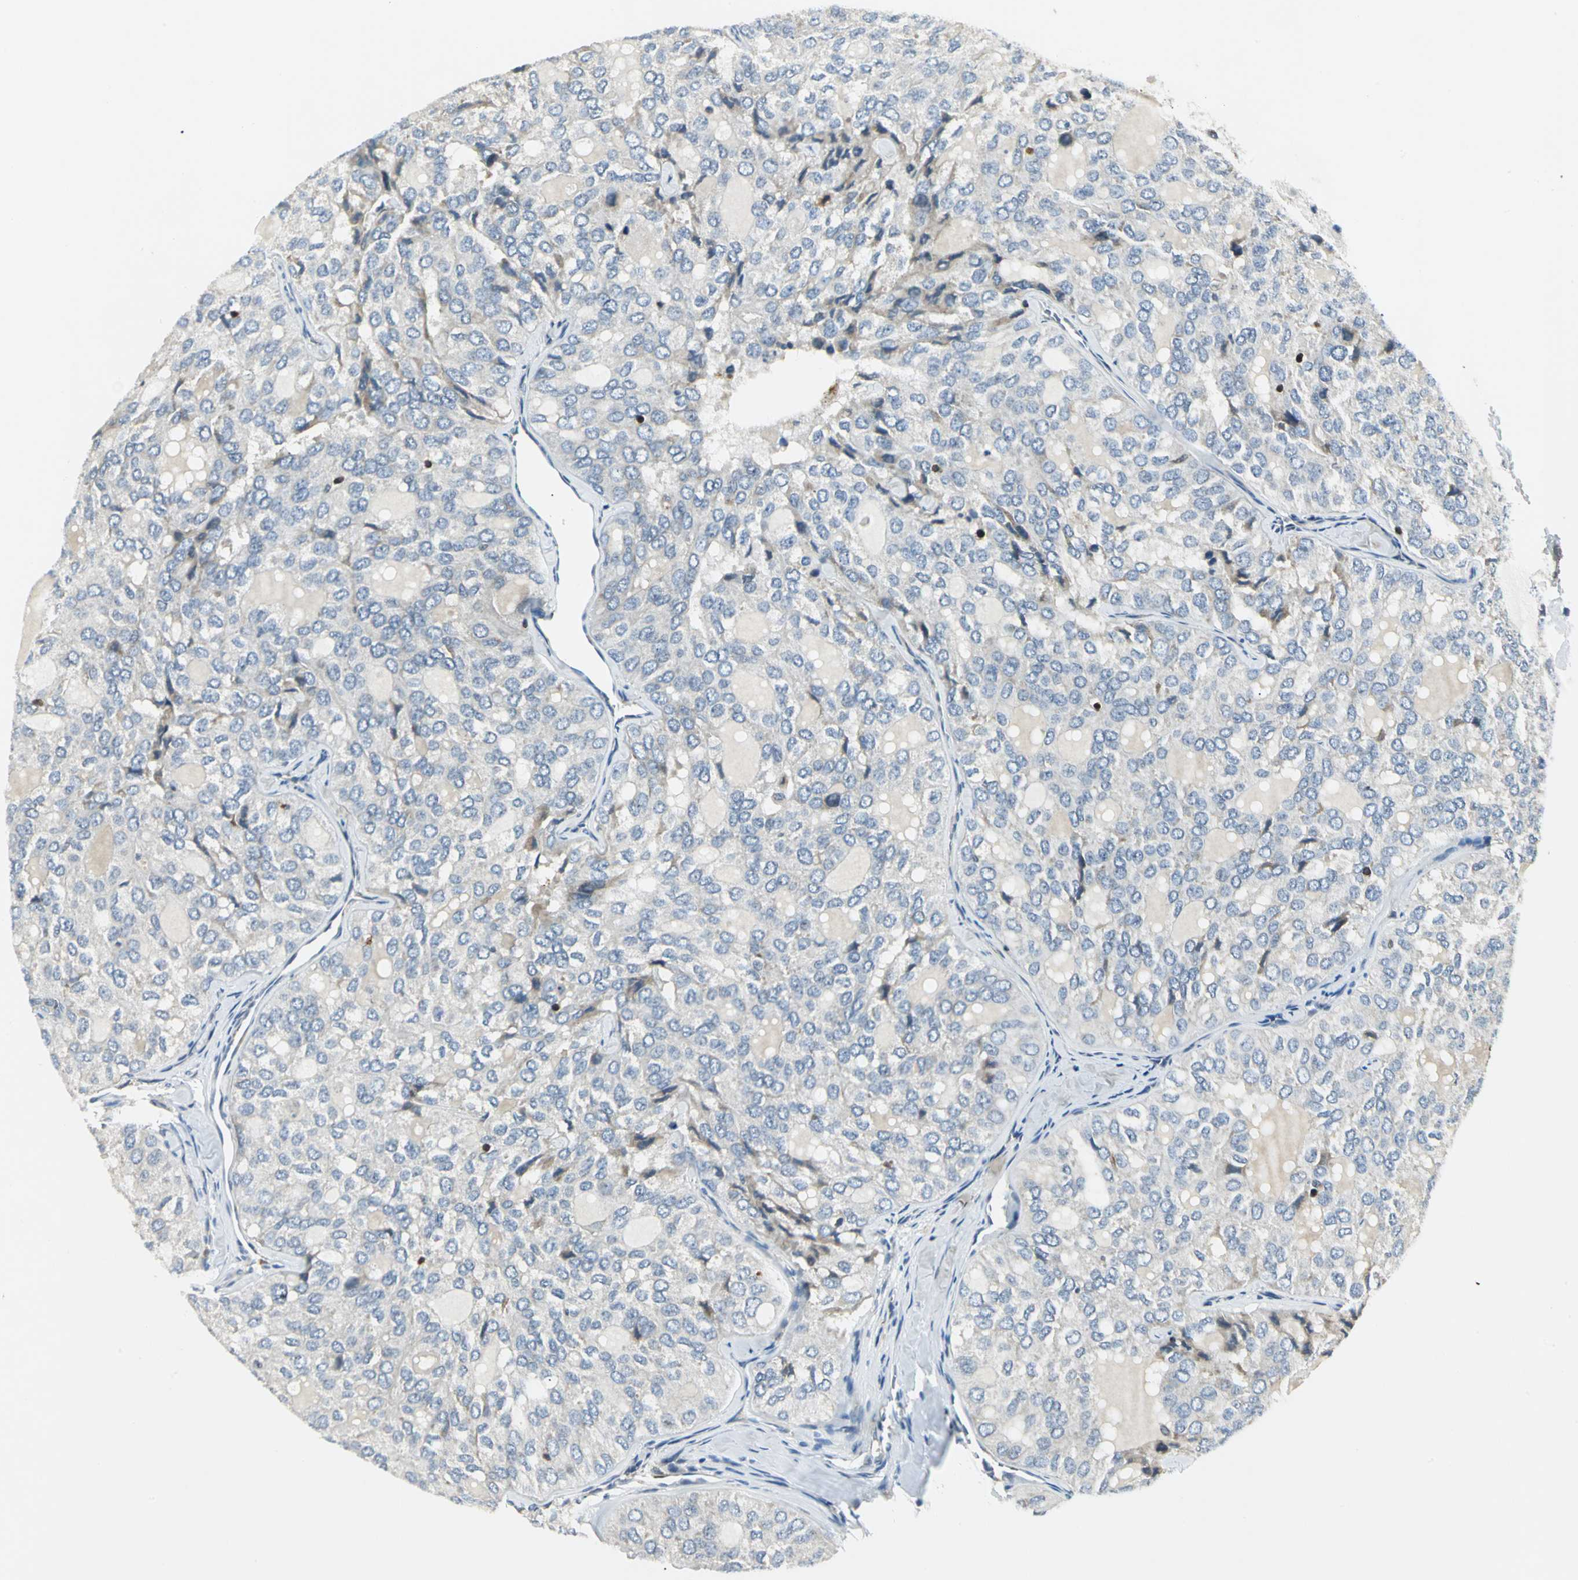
{"staining": {"intensity": "negative", "quantity": "none", "location": "none"}, "tissue": "thyroid cancer", "cell_type": "Tumor cells", "image_type": "cancer", "snomed": [{"axis": "morphology", "description": "Follicular adenoma carcinoma, NOS"}, {"axis": "topography", "description": "Thyroid gland"}], "caption": "A high-resolution photomicrograph shows immunohistochemistry (IHC) staining of thyroid cancer, which shows no significant staining in tumor cells. (DAB (3,3'-diaminobenzidine) immunohistochemistry (IHC) with hematoxylin counter stain).", "gene": "USP40", "patient": {"sex": "male", "age": 75}}